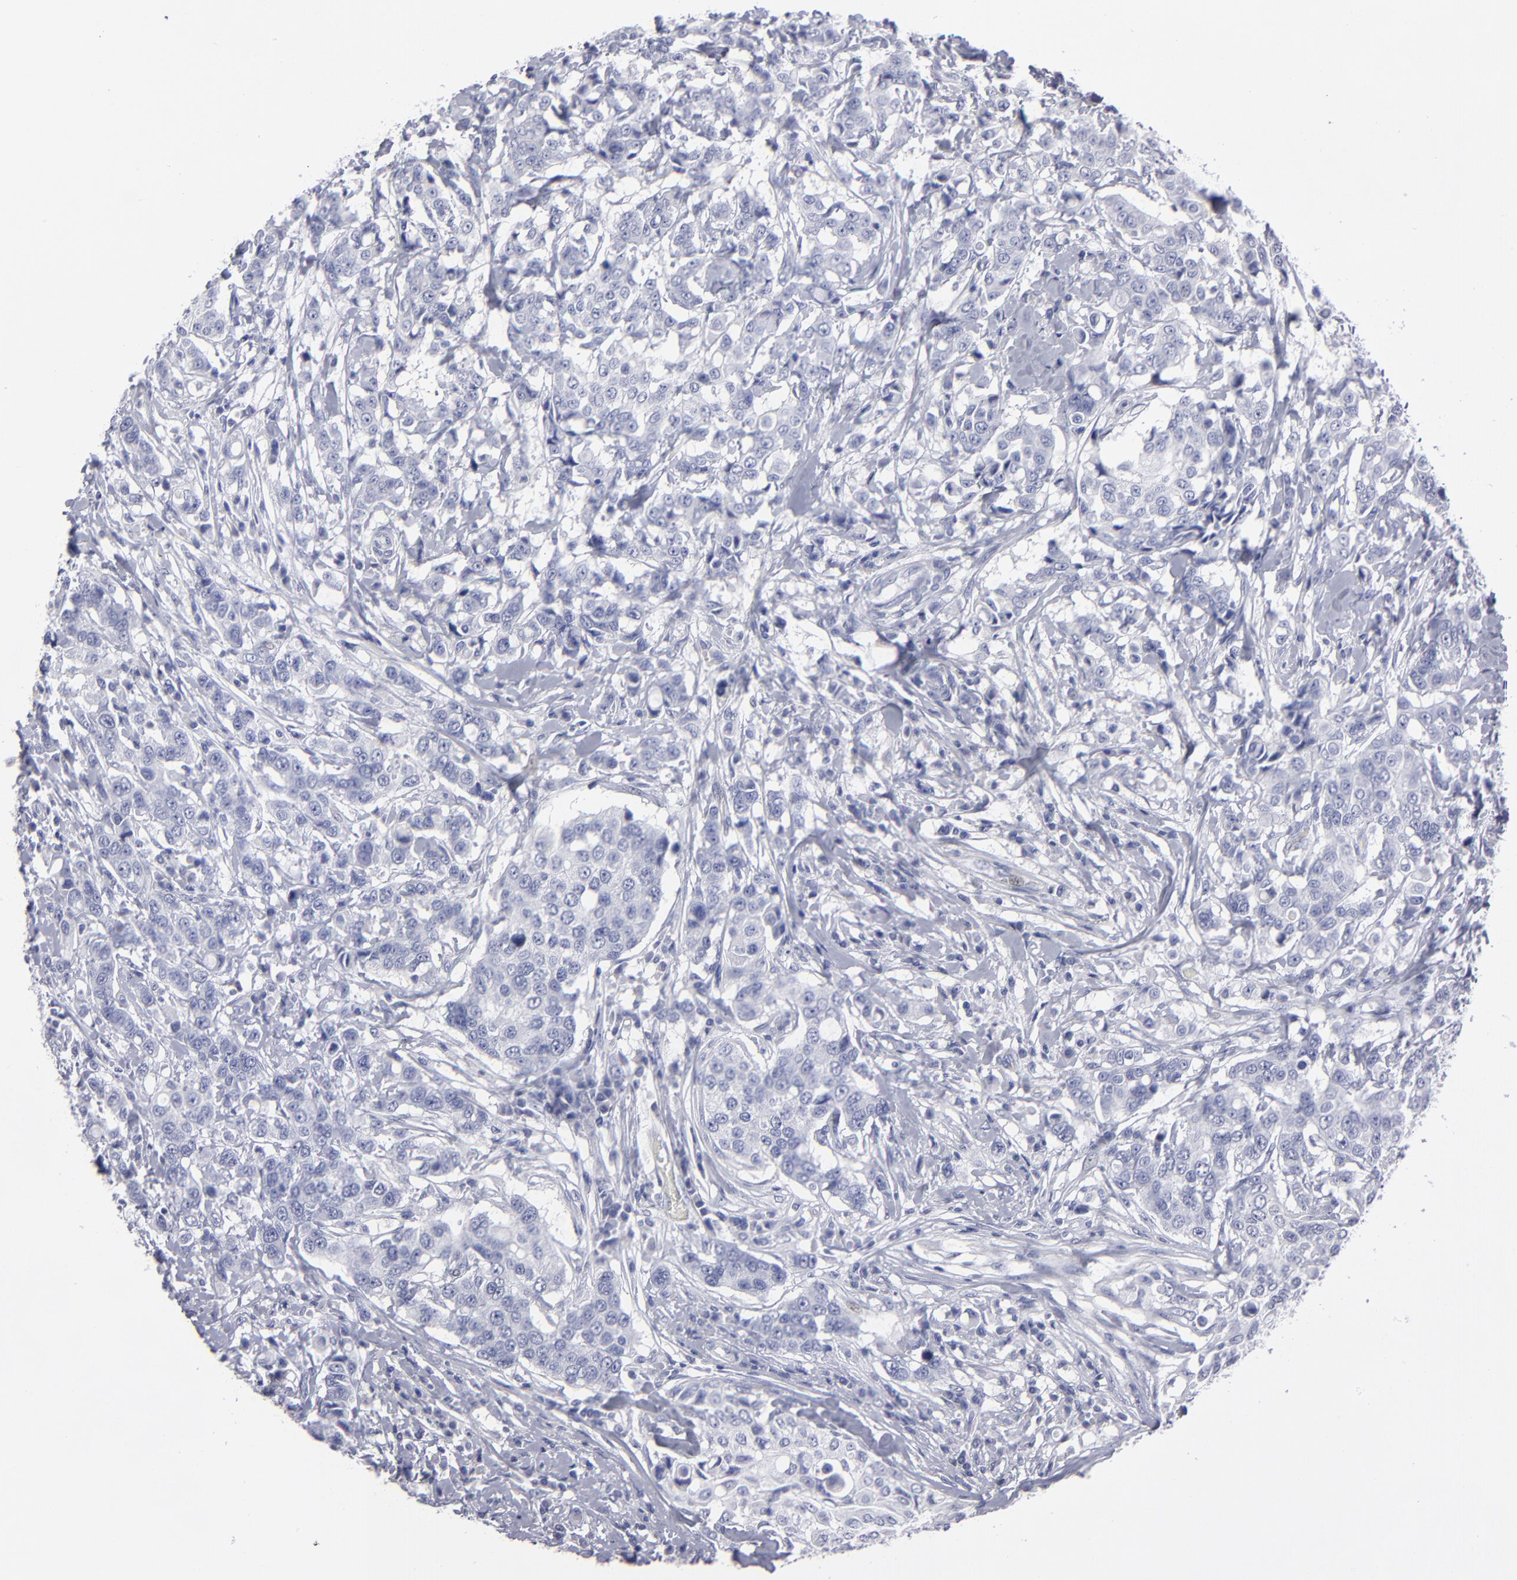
{"staining": {"intensity": "negative", "quantity": "none", "location": "none"}, "tissue": "breast cancer", "cell_type": "Tumor cells", "image_type": "cancer", "snomed": [{"axis": "morphology", "description": "Duct carcinoma"}, {"axis": "topography", "description": "Breast"}], "caption": "Immunohistochemistry (IHC) photomicrograph of neoplastic tissue: human intraductal carcinoma (breast) stained with DAB (3,3'-diaminobenzidine) reveals no significant protein positivity in tumor cells.", "gene": "CADM3", "patient": {"sex": "female", "age": 27}}